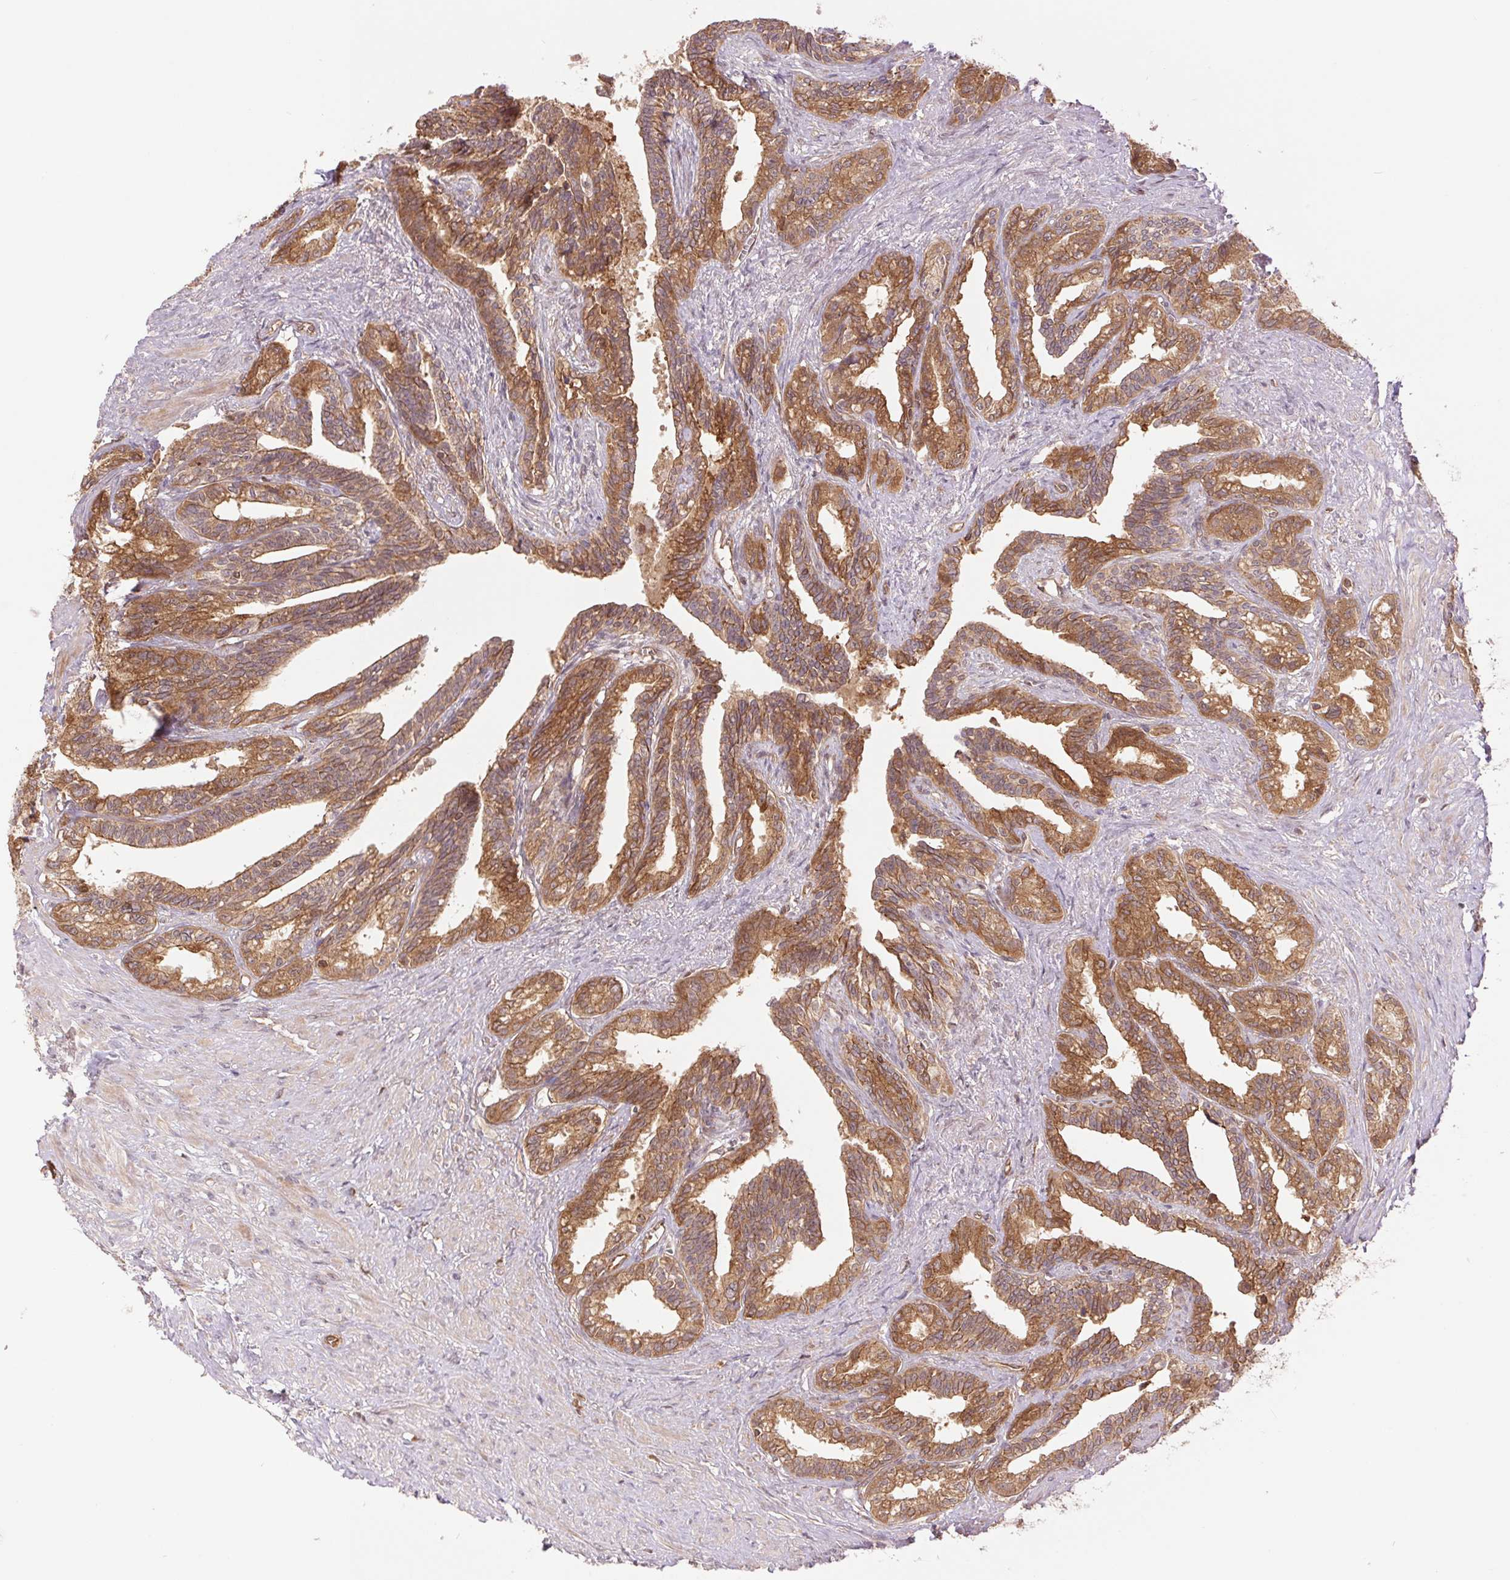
{"staining": {"intensity": "moderate", "quantity": ">75%", "location": "cytoplasmic/membranous"}, "tissue": "seminal vesicle", "cell_type": "Glandular cells", "image_type": "normal", "snomed": [{"axis": "morphology", "description": "Normal tissue, NOS"}, {"axis": "morphology", "description": "Urothelial carcinoma, NOS"}, {"axis": "topography", "description": "Urinary bladder"}, {"axis": "topography", "description": "Seminal veicle"}], "caption": "High-magnification brightfield microscopy of unremarkable seminal vesicle stained with DAB (brown) and counterstained with hematoxylin (blue). glandular cells exhibit moderate cytoplasmic/membranous expression is seen in approximately>75% of cells. (IHC, brightfield microscopy, high magnification).", "gene": "STARD7", "patient": {"sex": "male", "age": 76}}